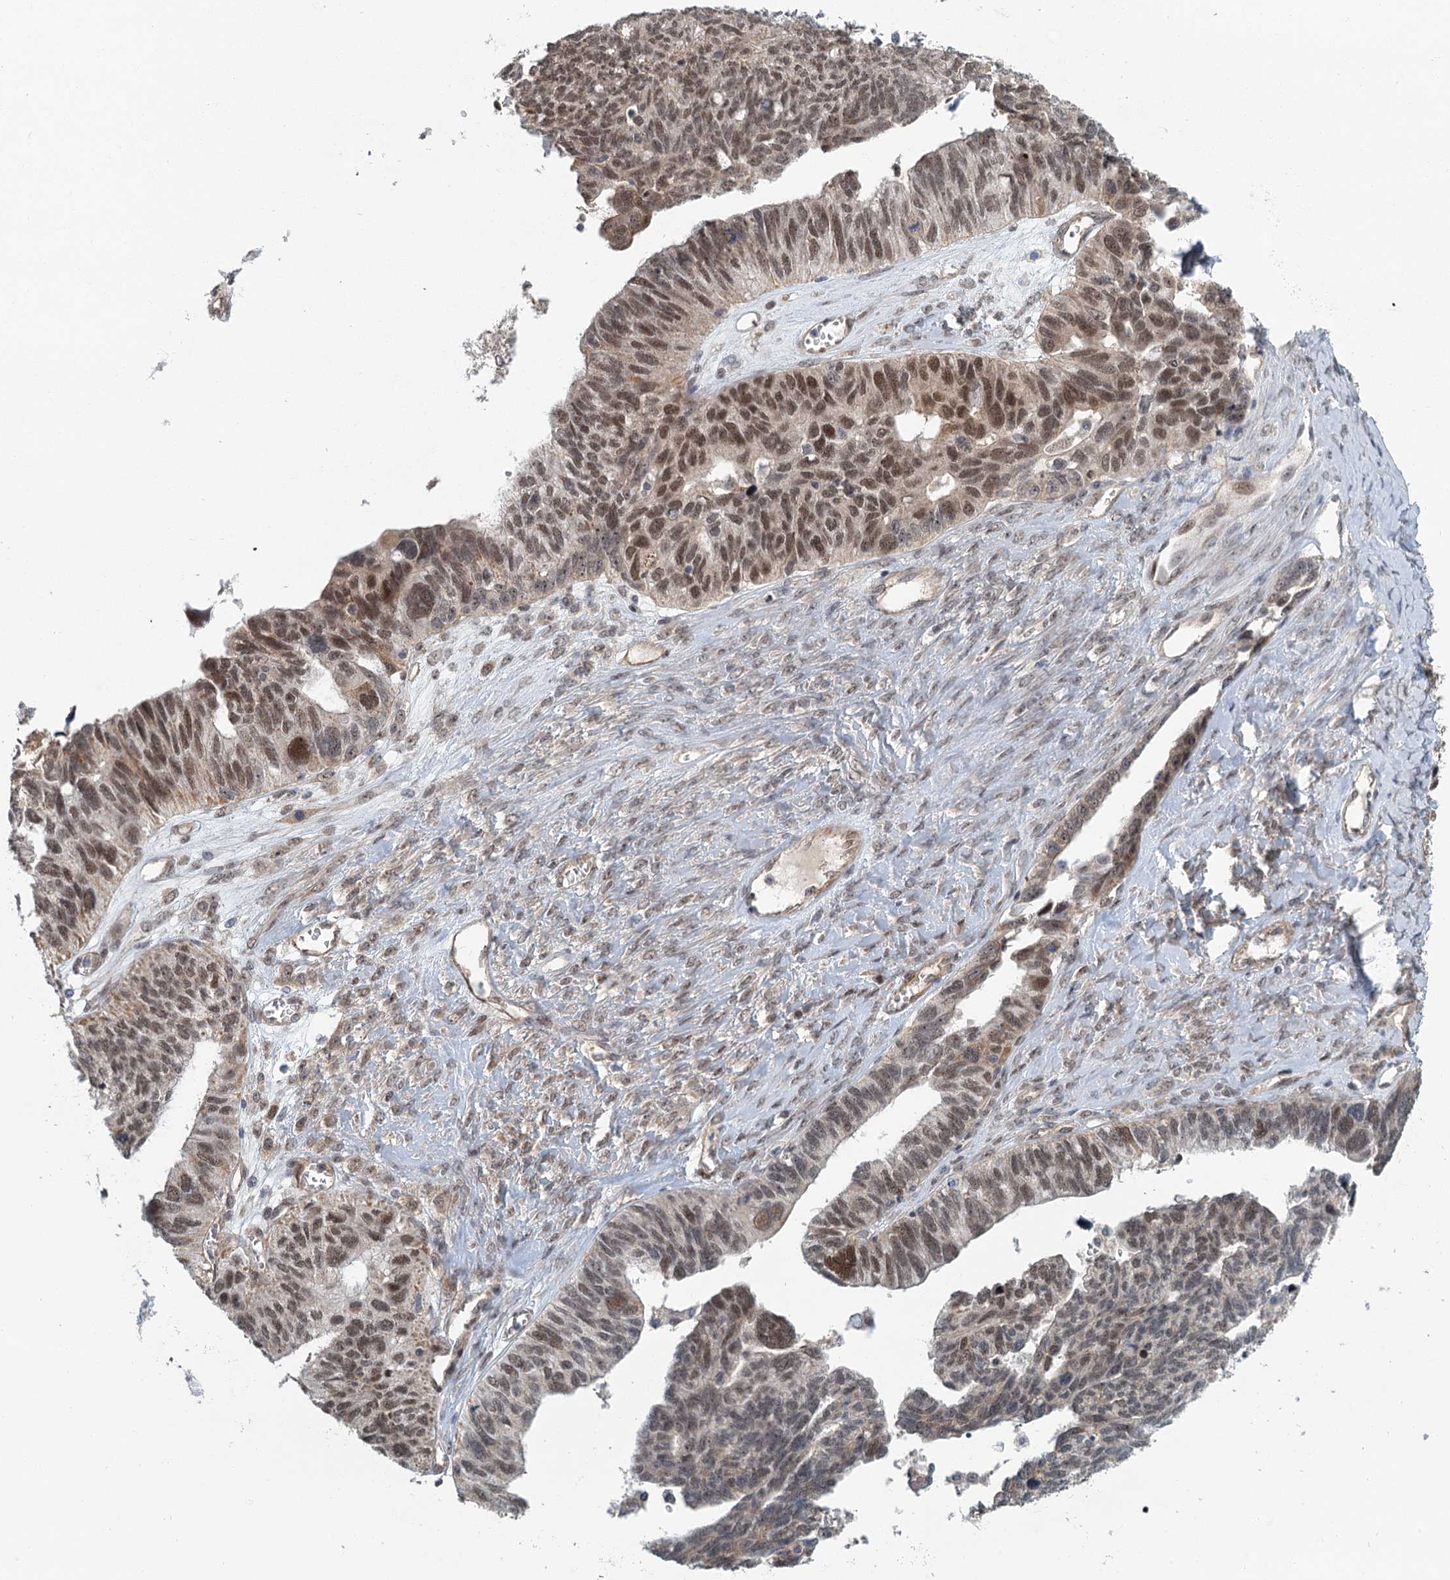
{"staining": {"intensity": "moderate", "quantity": "25%-75%", "location": "nuclear"}, "tissue": "ovarian cancer", "cell_type": "Tumor cells", "image_type": "cancer", "snomed": [{"axis": "morphology", "description": "Cystadenocarcinoma, serous, NOS"}, {"axis": "topography", "description": "Ovary"}], "caption": "This is a photomicrograph of IHC staining of ovarian serous cystadenocarcinoma, which shows moderate positivity in the nuclear of tumor cells.", "gene": "TAS2R42", "patient": {"sex": "female", "age": 79}}